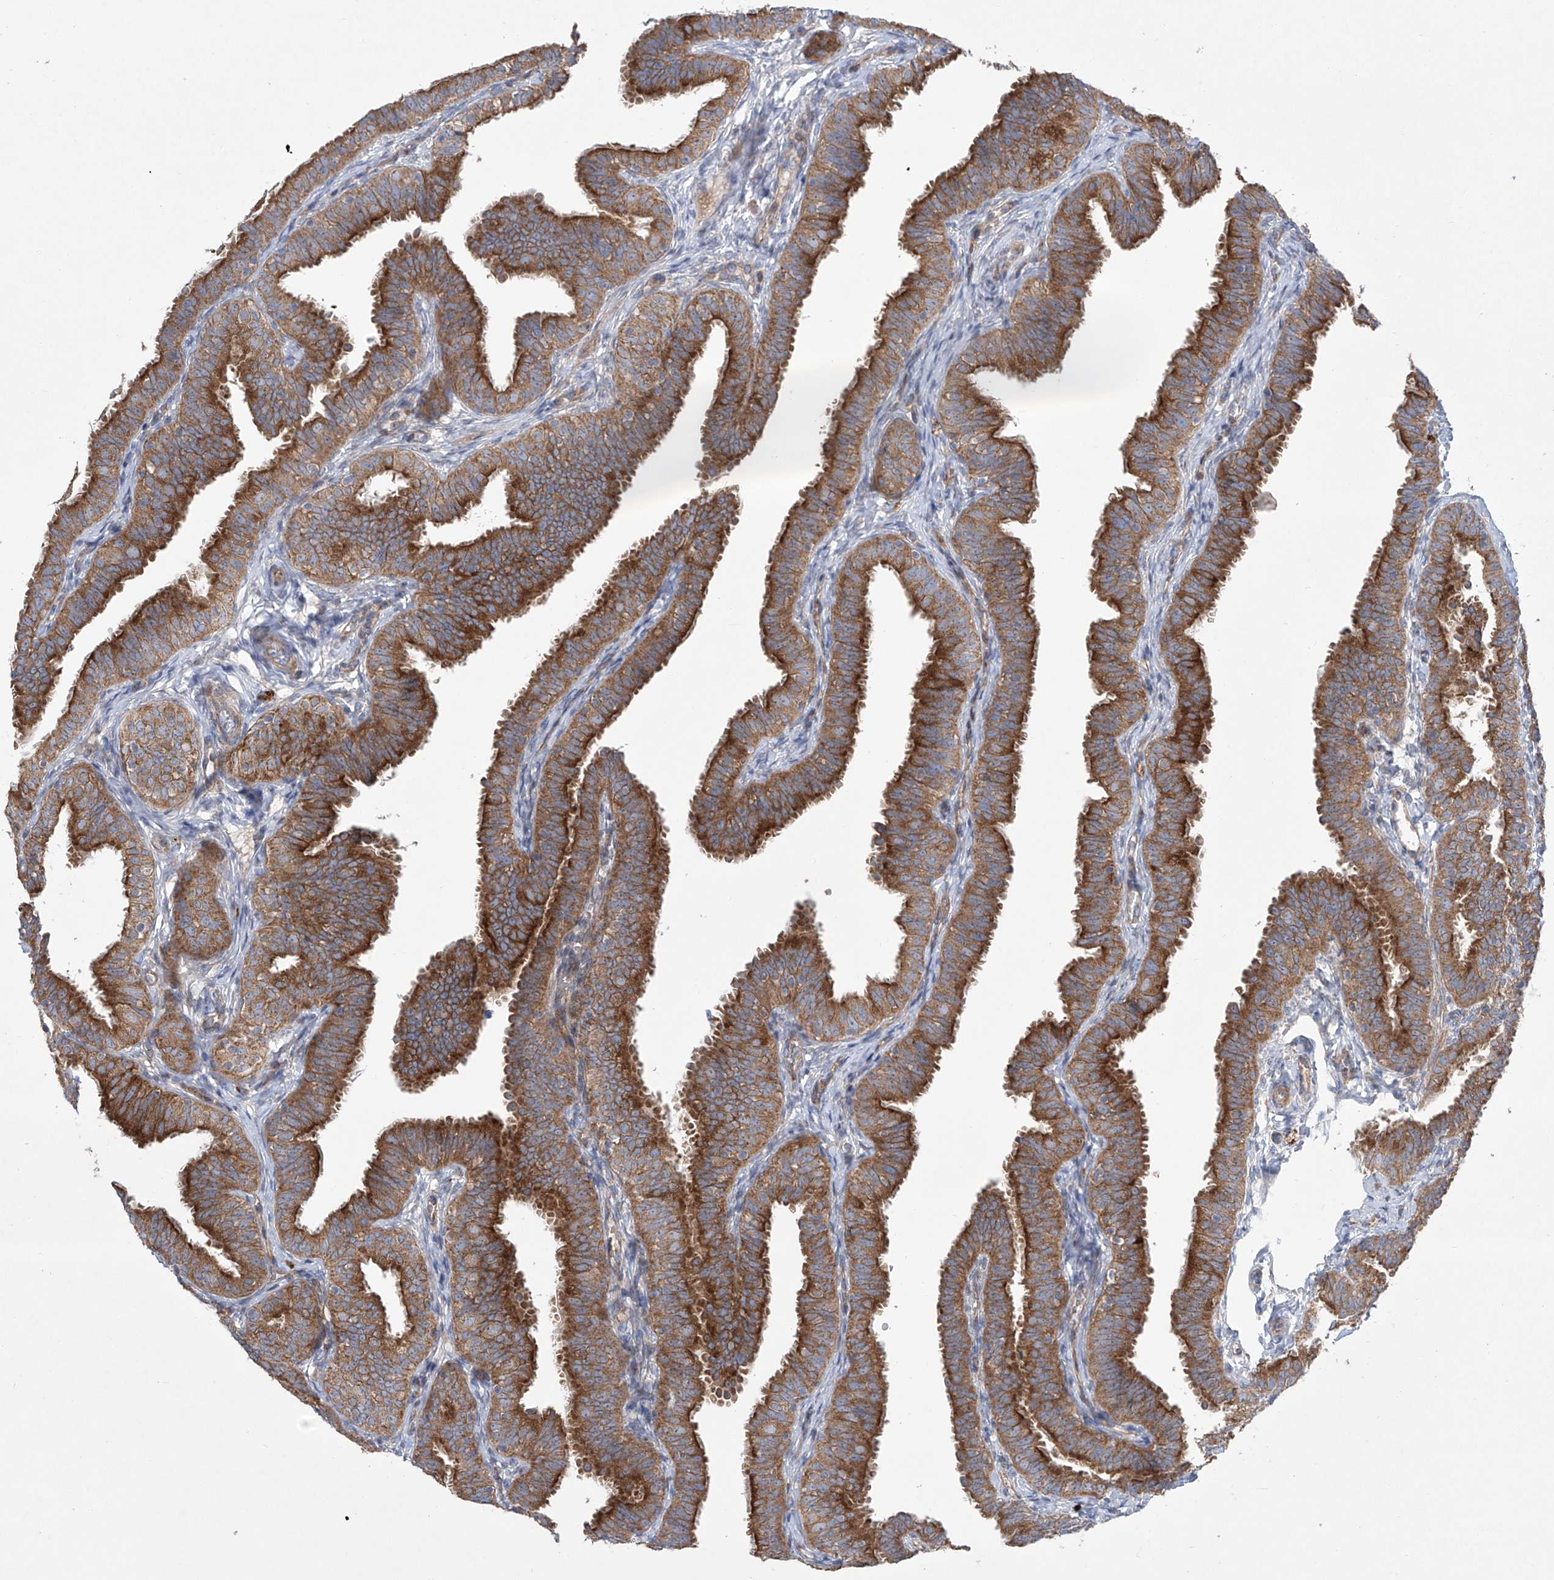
{"staining": {"intensity": "strong", "quantity": ">75%", "location": "cytoplasmic/membranous"}, "tissue": "fallopian tube", "cell_type": "Glandular cells", "image_type": "normal", "snomed": [{"axis": "morphology", "description": "Normal tissue, NOS"}, {"axis": "topography", "description": "Fallopian tube"}], "caption": "Glandular cells show strong cytoplasmic/membranous positivity in approximately >75% of cells in unremarkable fallopian tube. (IHC, brightfield microscopy, high magnification).", "gene": "KLC4", "patient": {"sex": "female", "age": 35}}